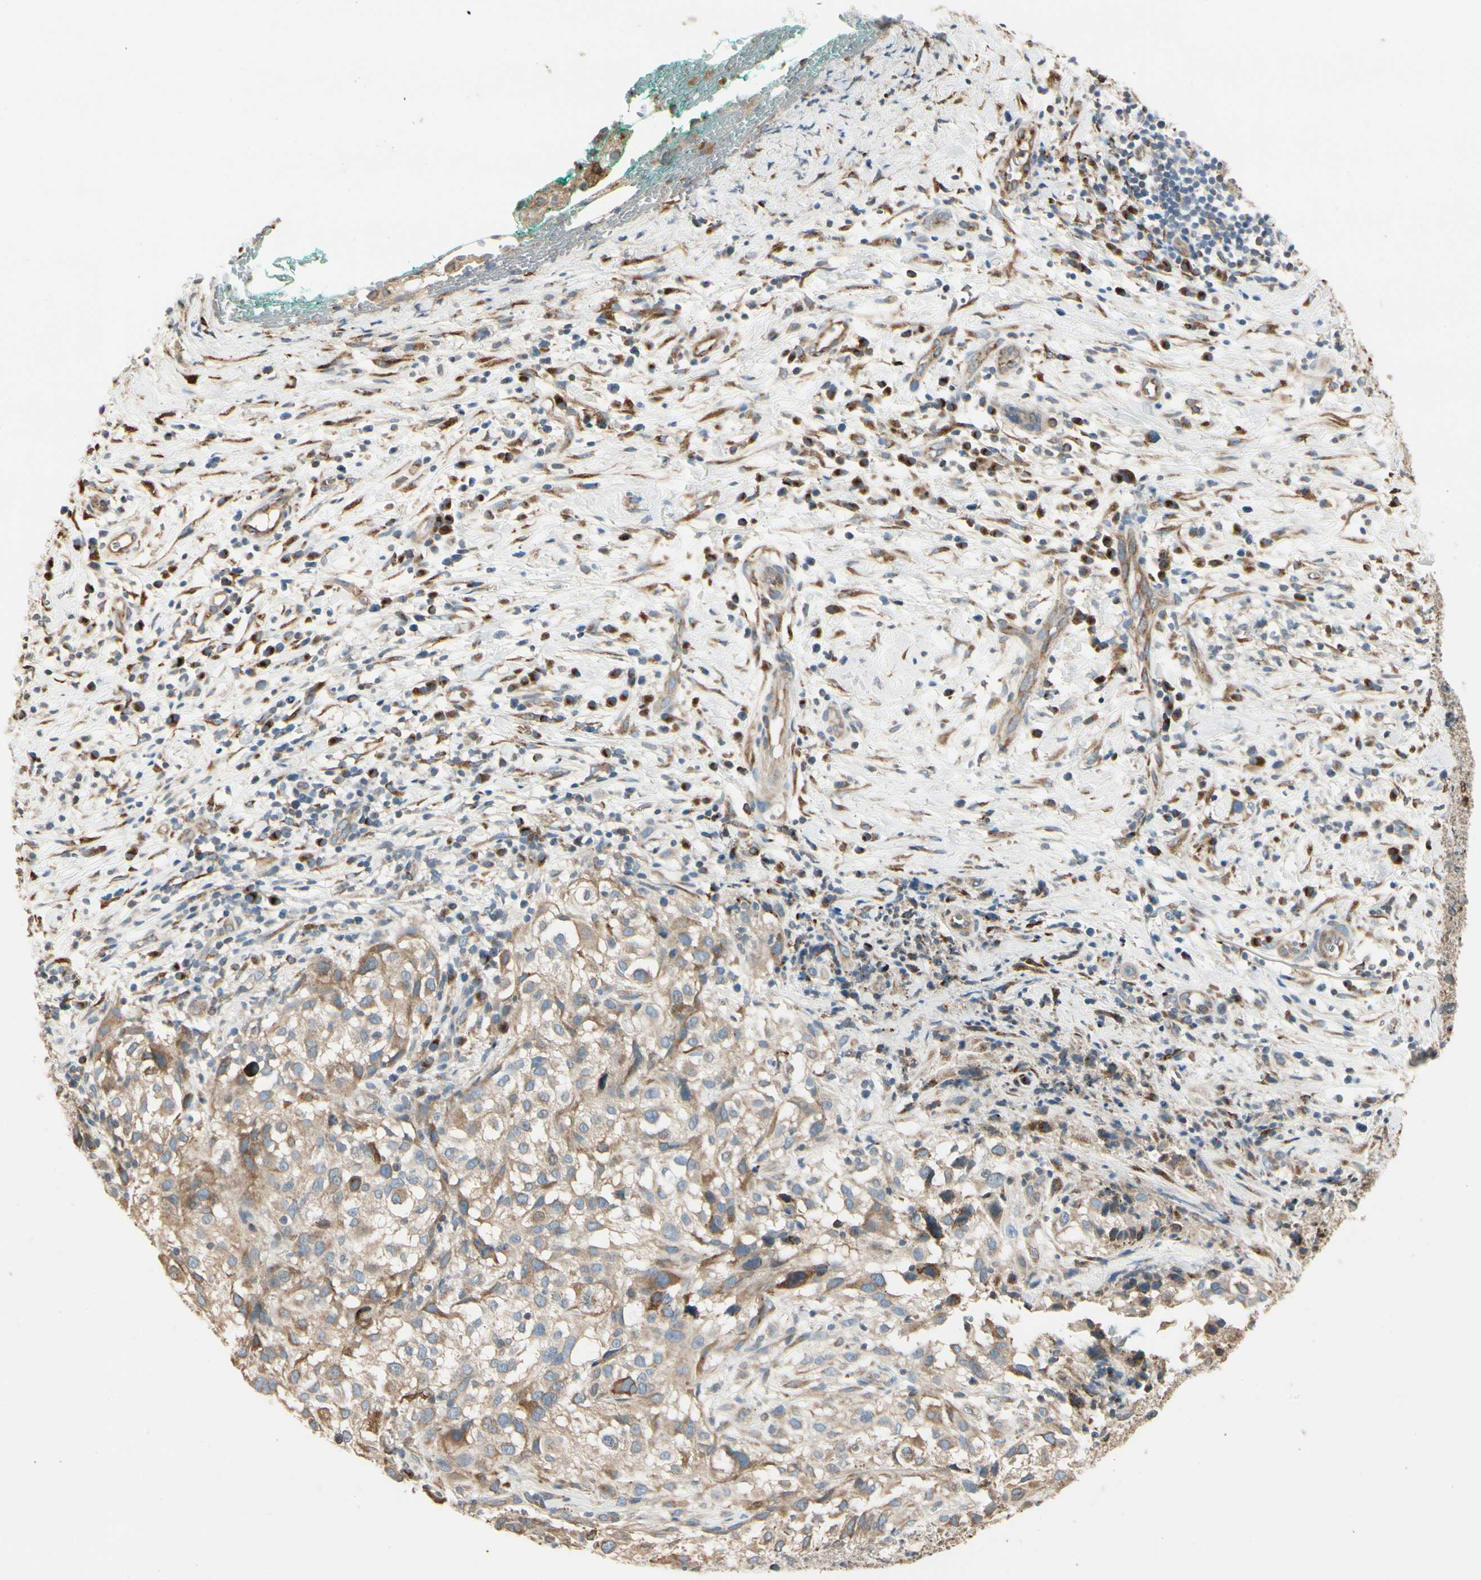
{"staining": {"intensity": "moderate", "quantity": ">75%", "location": "cytoplasmic/membranous"}, "tissue": "melanoma", "cell_type": "Tumor cells", "image_type": "cancer", "snomed": [{"axis": "morphology", "description": "Necrosis, NOS"}, {"axis": "morphology", "description": "Malignant melanoma, NOS"}, {"axis": "topography", "description": "Skin"}], "caption": "Protein expression analysis of malignant melanoma shows moderate cytoplasmic/membranous positivity in about >75% of tumor cells.", "gene": "NUCB2", "patient": {"sex": "female", "age": 87}}